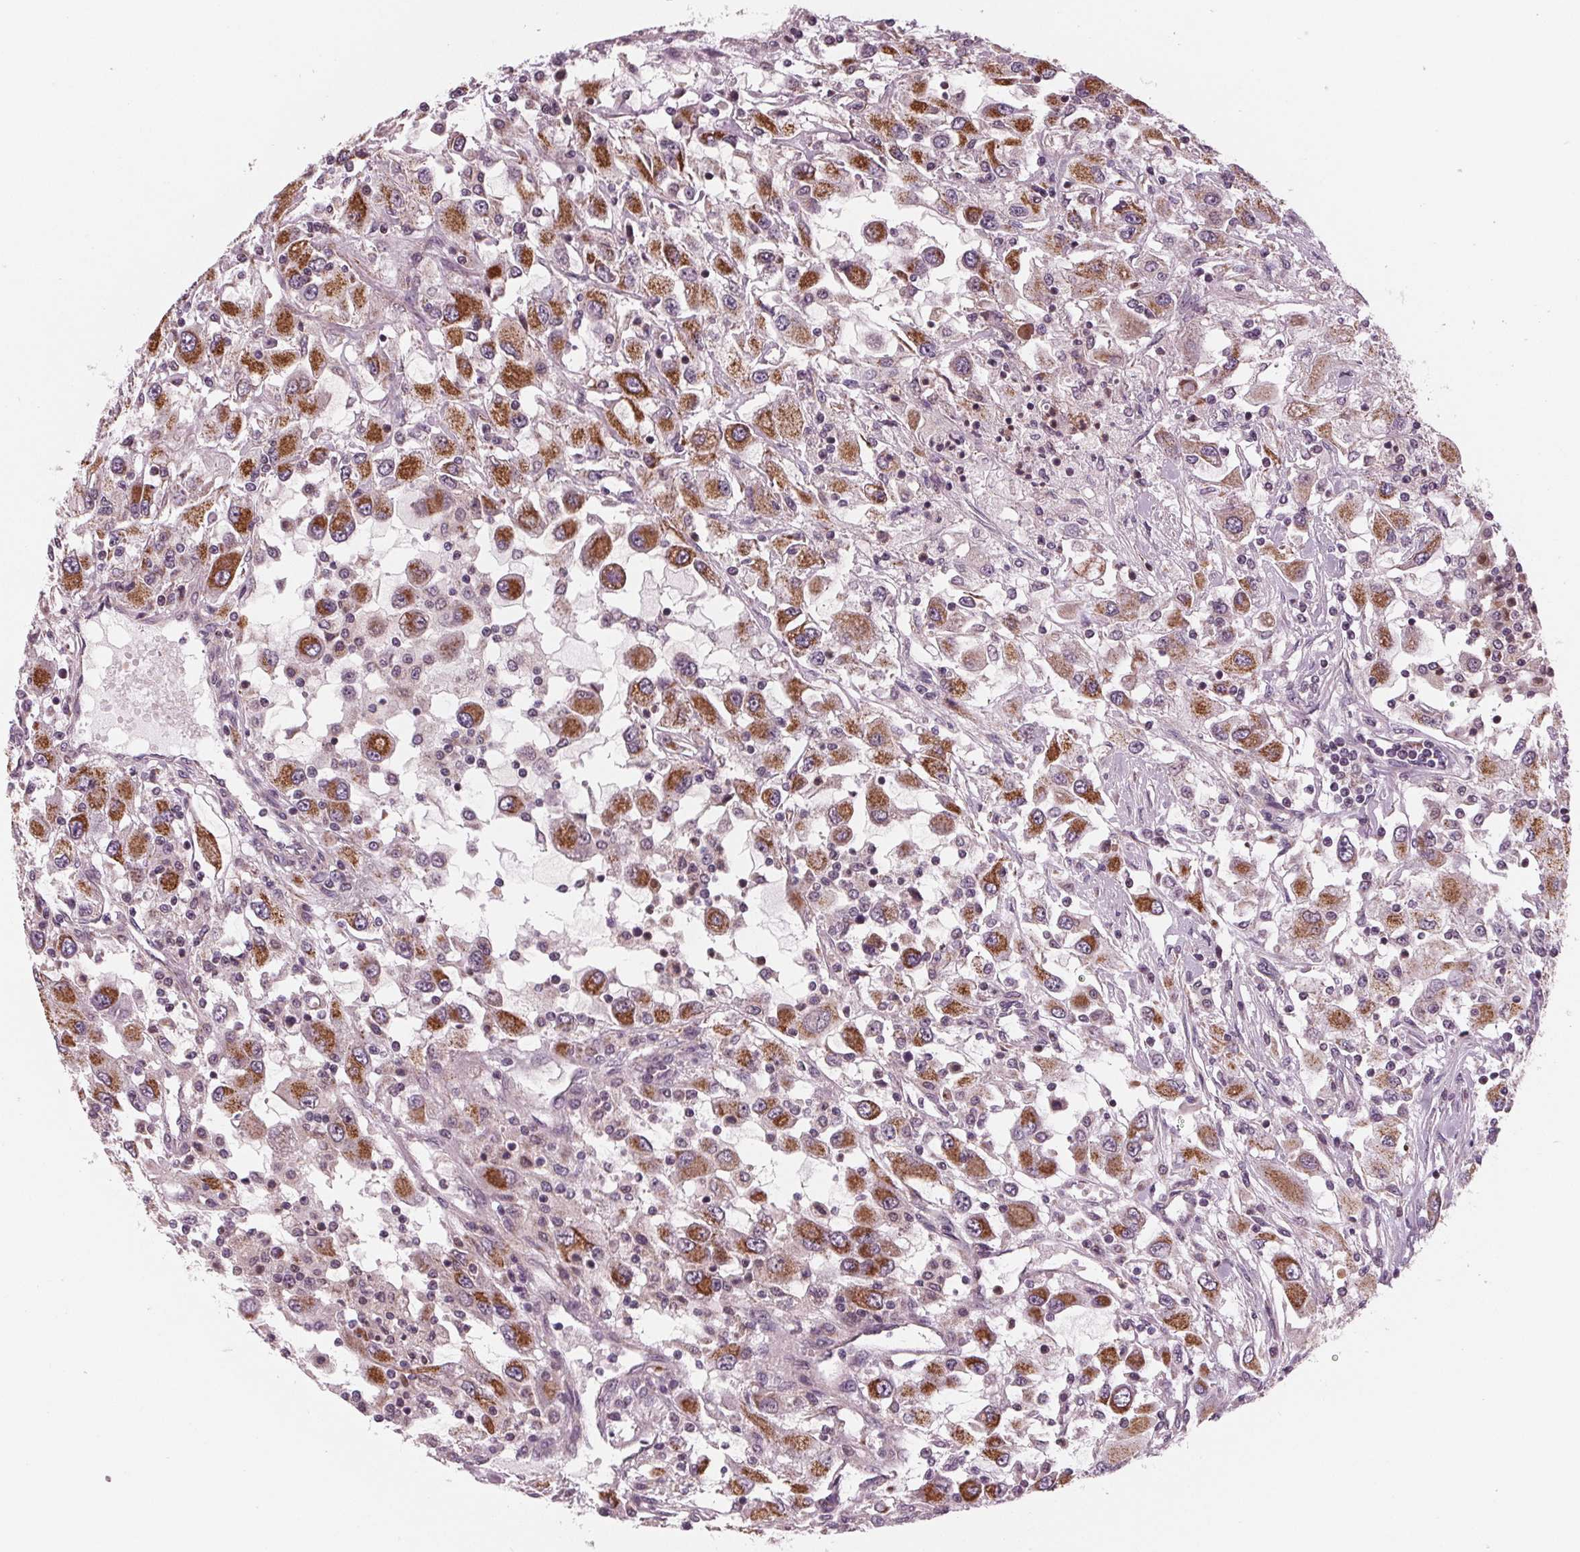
{"staining": {"intensity": "moderate", "quantity": ">75%", "location": "cytoplasmic/membranous"}, "tissue": "renal cancer", "cell_type": "Tumor cells", "image_type": "cancer", "snomed": [{"axis": "morphology", "description": "Adenocarcinoma, NOS"}, {"axis": "topography", "description": "Kidney"}], "caption": "Tumor cells demonstrate medium levels of moderate cytoplasmic/membranous expression in approximately >75% of cells in human renal cancer.", "gene": "STAT3", "patient": {"sex": "female", "age": 67}}